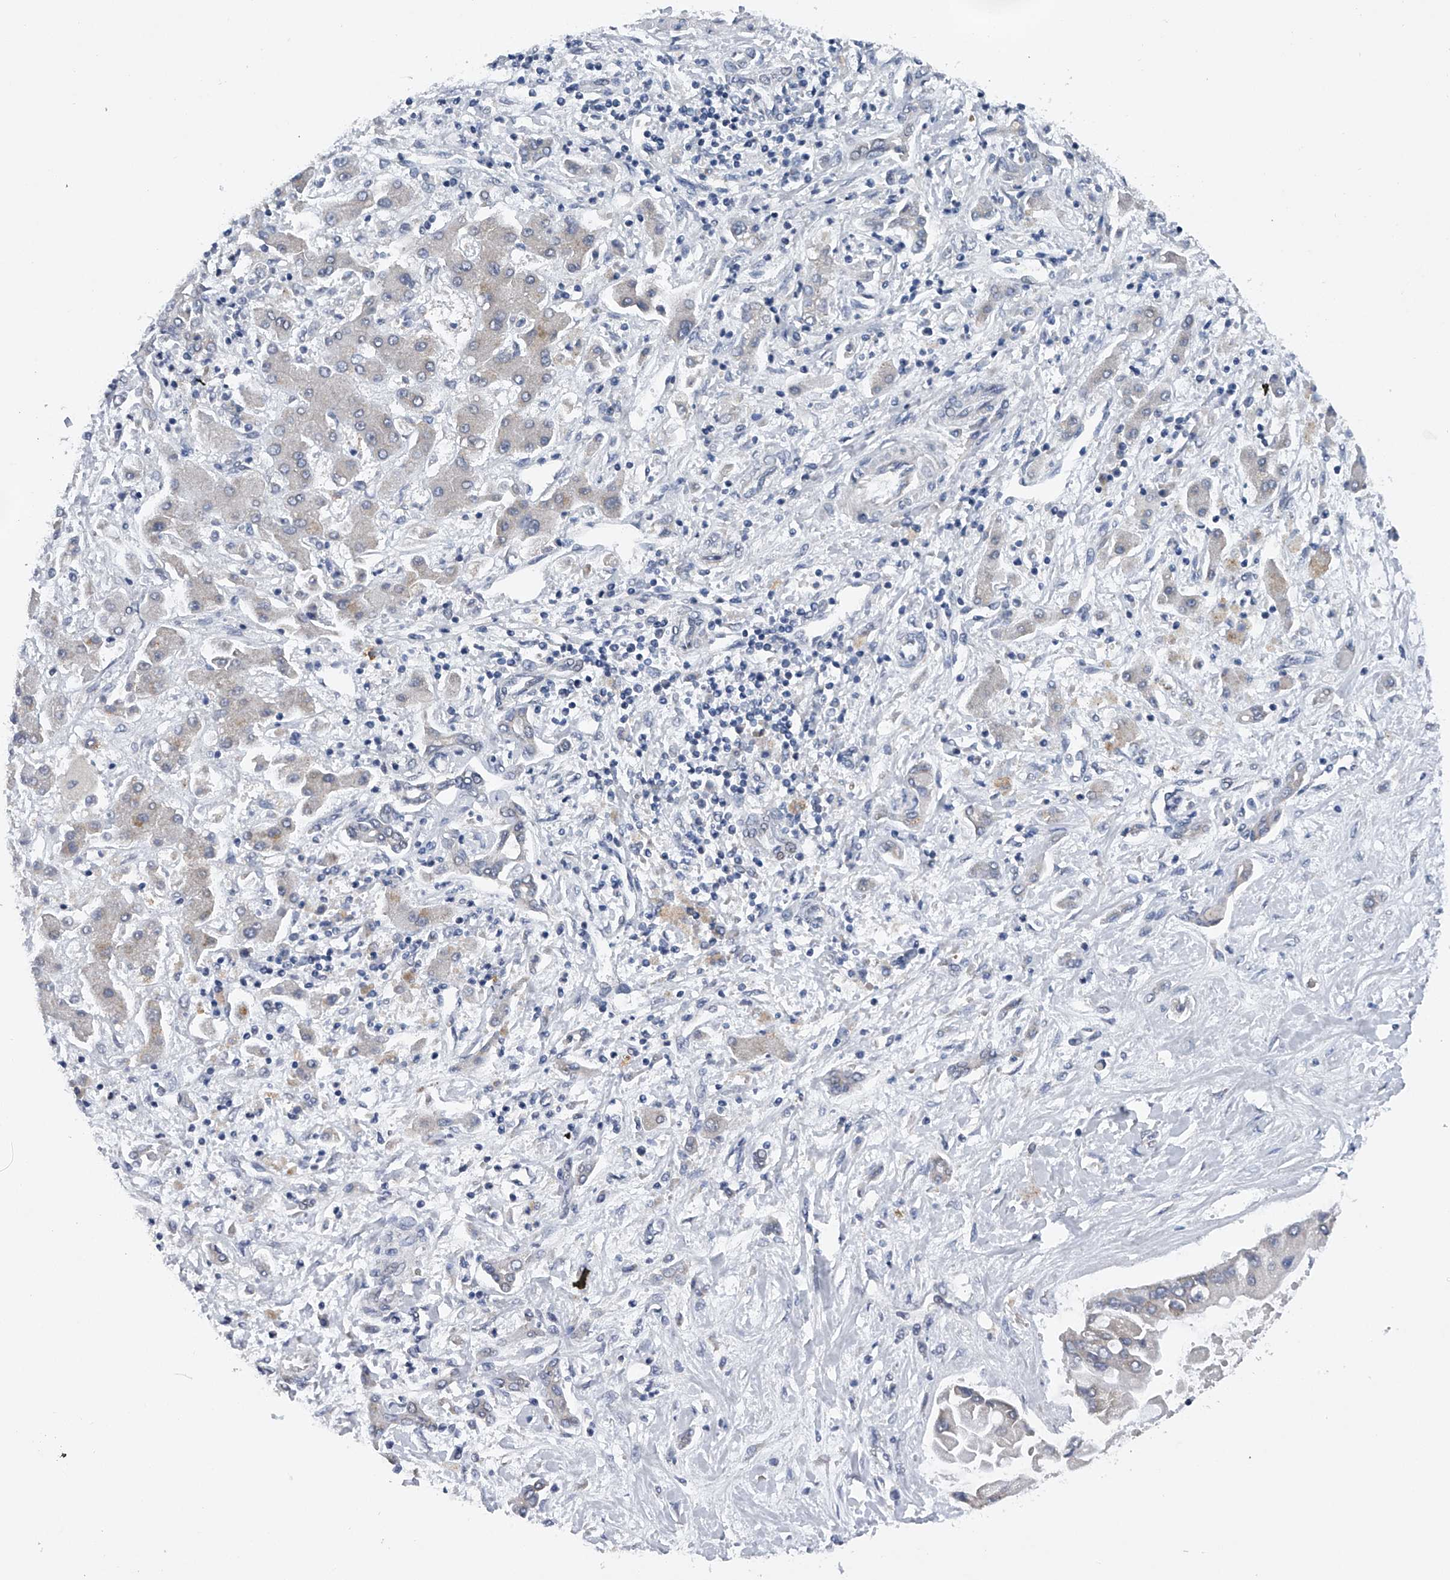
{"staining": {"intensity": "negative", "quantity": "none", "location": "none"}, "tissue": "liver cancer", "cell_type": "Tumor cells", "image_type": "cancer", "snomed": [{"axis": "morphology", "description": "Cholangiocarcinoma"}, {"axis": "topography", "description": "Liver"}], "caption": "Liver cholangiocarcinoma was stained to show a protein in brown. There is no significant positivity in tumor cells.", "gene": "RNF5", "patient": {"sex": "male", "age": 50}}